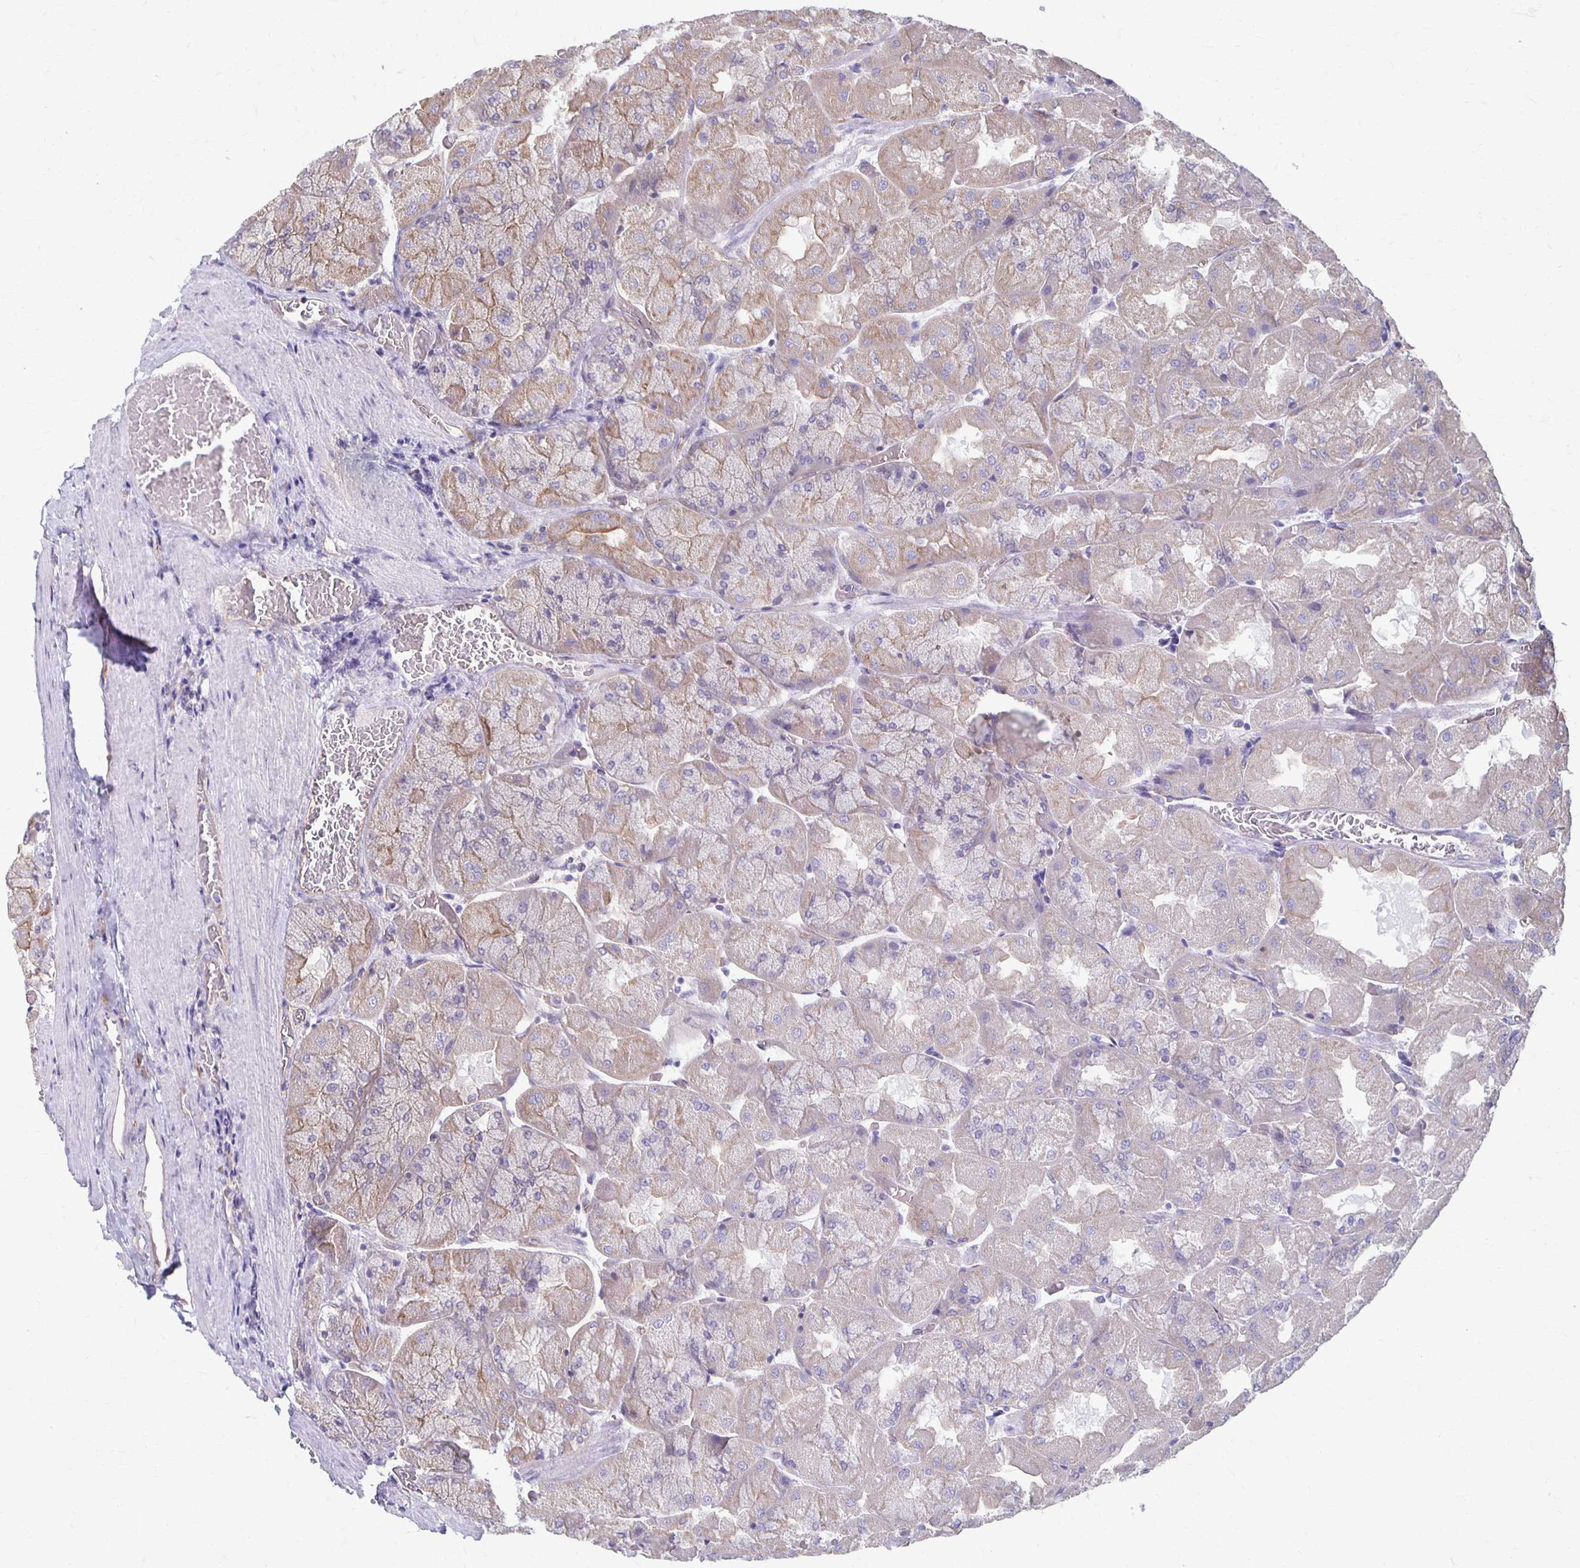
{"staining": {"intensity": "moderate", "quantity": "<25%", "location": "cytoplasmic/membranous"}, "tissue": "stomach", "cell_type": "Glandular cells", "image_type": "normal", "snomed": [{"axis": "morphology", "description": "Normal tissue, NOS"}, {"axis": "topography", "description": "Stomach"}], "caption": "Brown immunohistochemical staining in benign human stomach reveals moderate cytoplasmic/membranous staining in about <25% of glandular cells.", "gene": "PPP1R3E", "patient": {"sex": "female", "age": 61}}